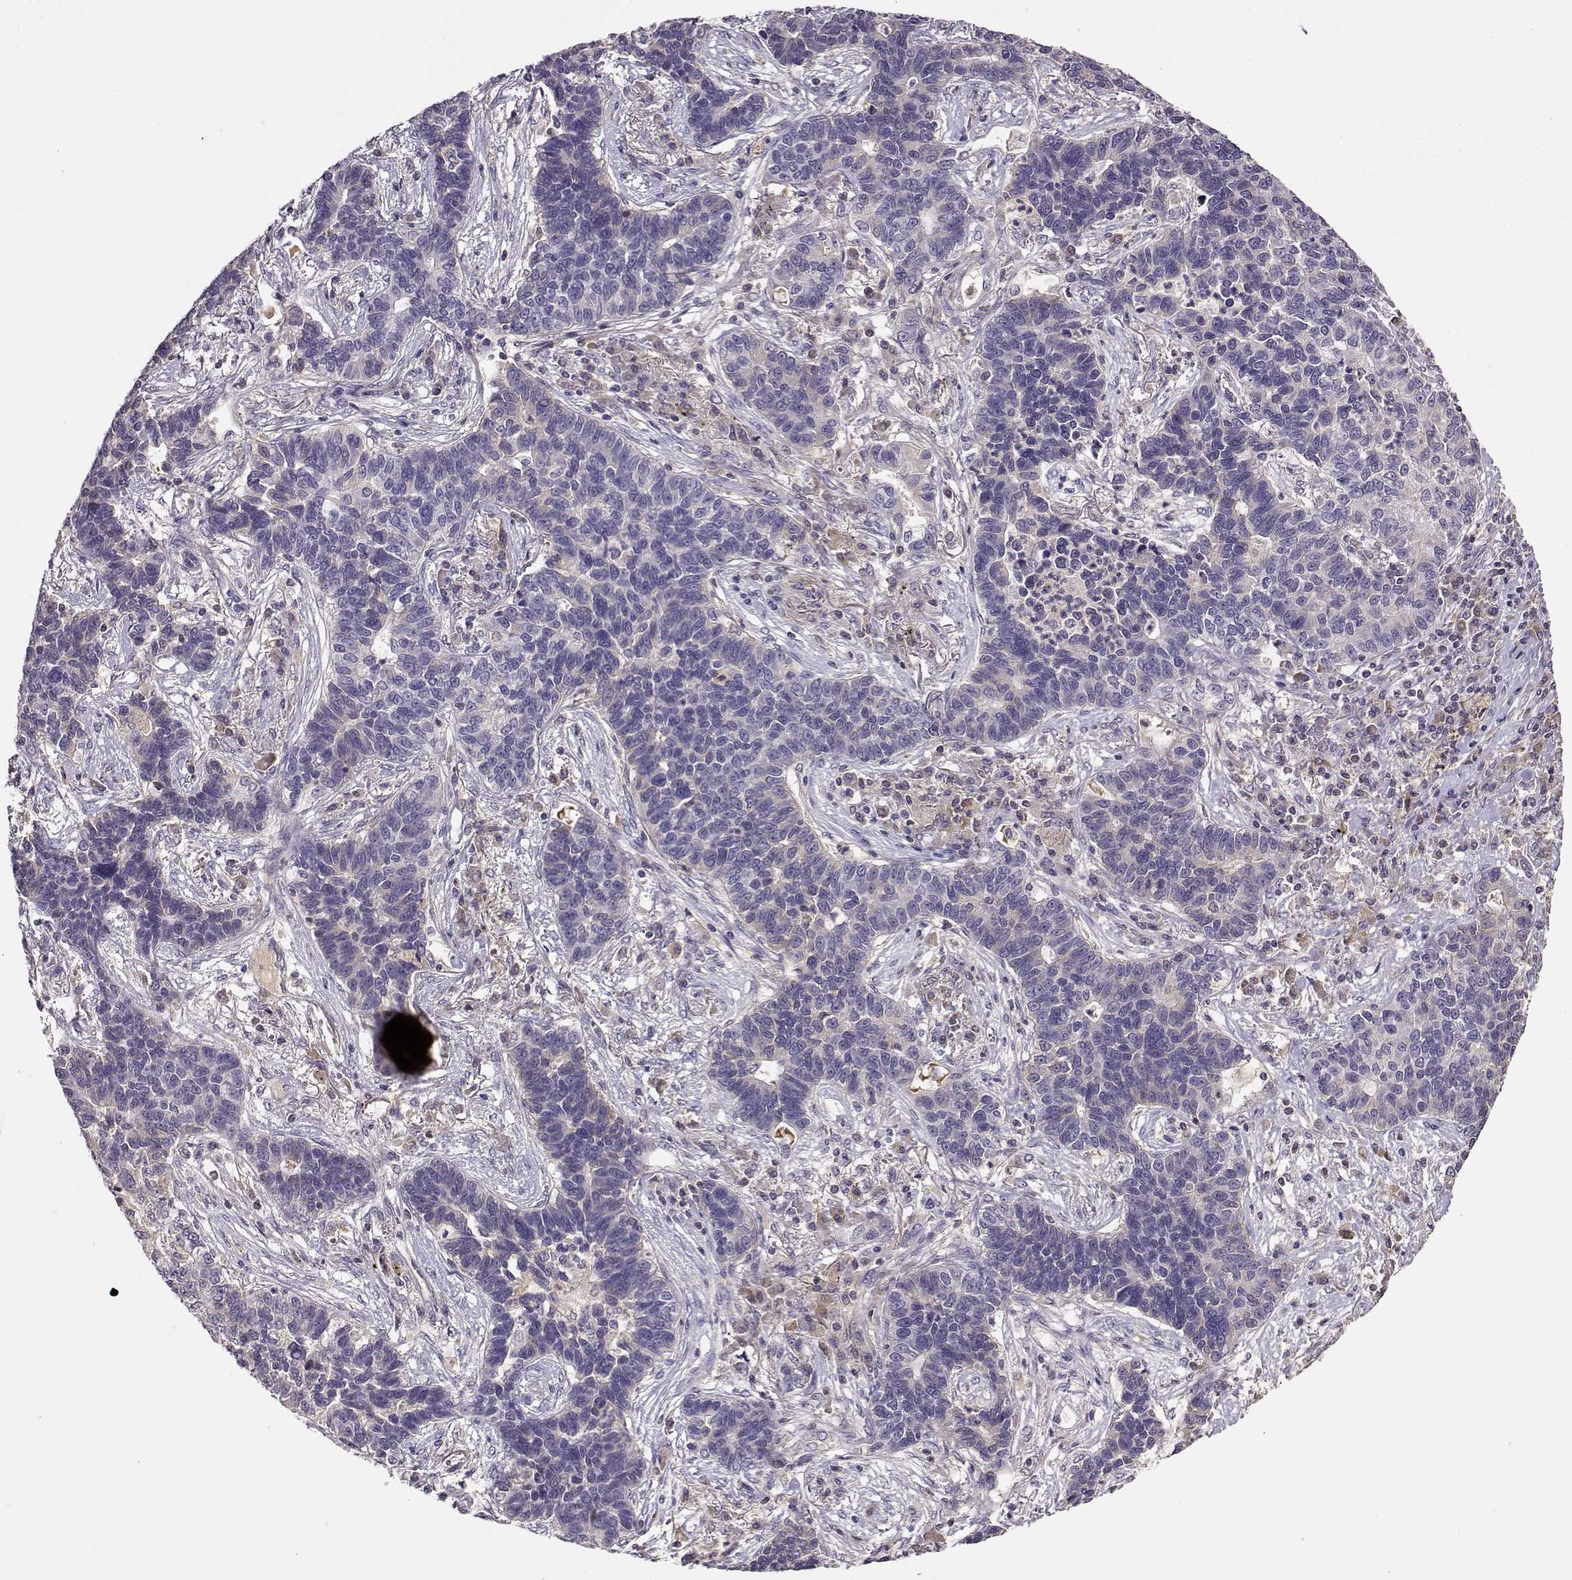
{"staining": {"intensity": "negative", "quantity": "none", "location": "none"}, "tissue": "lung cancer", "cell_type": "Tumor cells", "image_type": "cancer", "snomed": [{"axis": "morphology", "description": "Adenocarcinoma, NOS"}, {"axis": "topography", "description": "Lung"}], "caption": "Micrograph shows no significant protein expression in tumor cells of lung cancer (adenocarcinoma). The staining was performed using DAB (3,3'-diaminobenzidine) to visualize the protein expression in brown, while the nuclei were stained in blue with hematoxylin (Magnification: 20x).", "gene": "TACR1", "patient": {"sex": "female", "age": 57}}